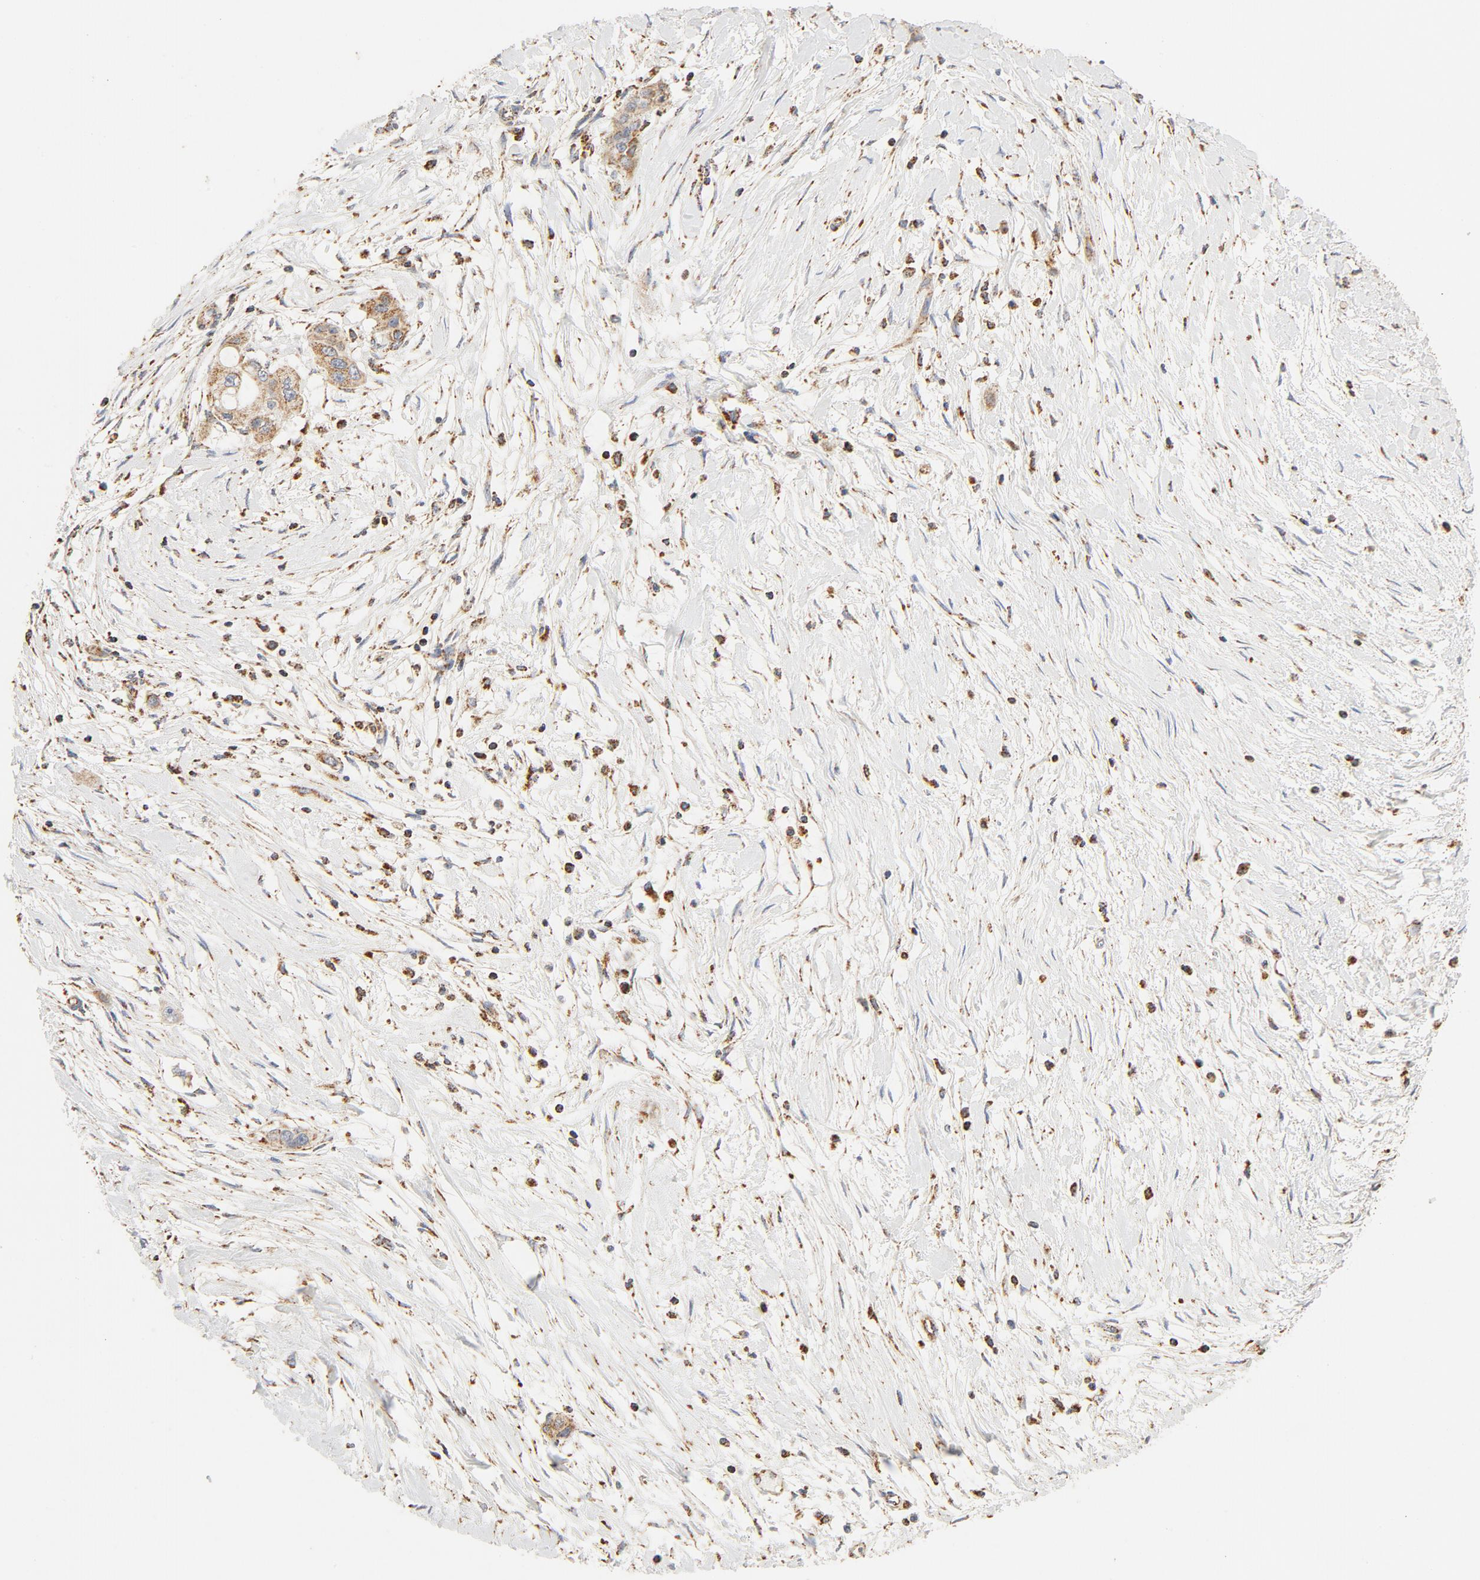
{"staining": {"intensity": "moderate", "quantity": ">75%", "location": "nuclear"}, "tissue": "pancreatic cancer", "cell_type": "Tumor cells", "image_type": "cancer", "snomed": [{"axis": "morphology", "description": "Adenocarcinoma, NOS"}, {"axis": "topography", "description": "Pancreas"}], "caption": "Pancreatic cancer was stained to show a protein in brown. There is medium levels of moderate nuclear positivity in approximately >75% of tumor cells. (DAB (3,3'-diaminobenzidine) IHC with brightfield microscopy, high magnification).", "gene": "COX4I1", "patient": {"sex": "female", "age": 60}}